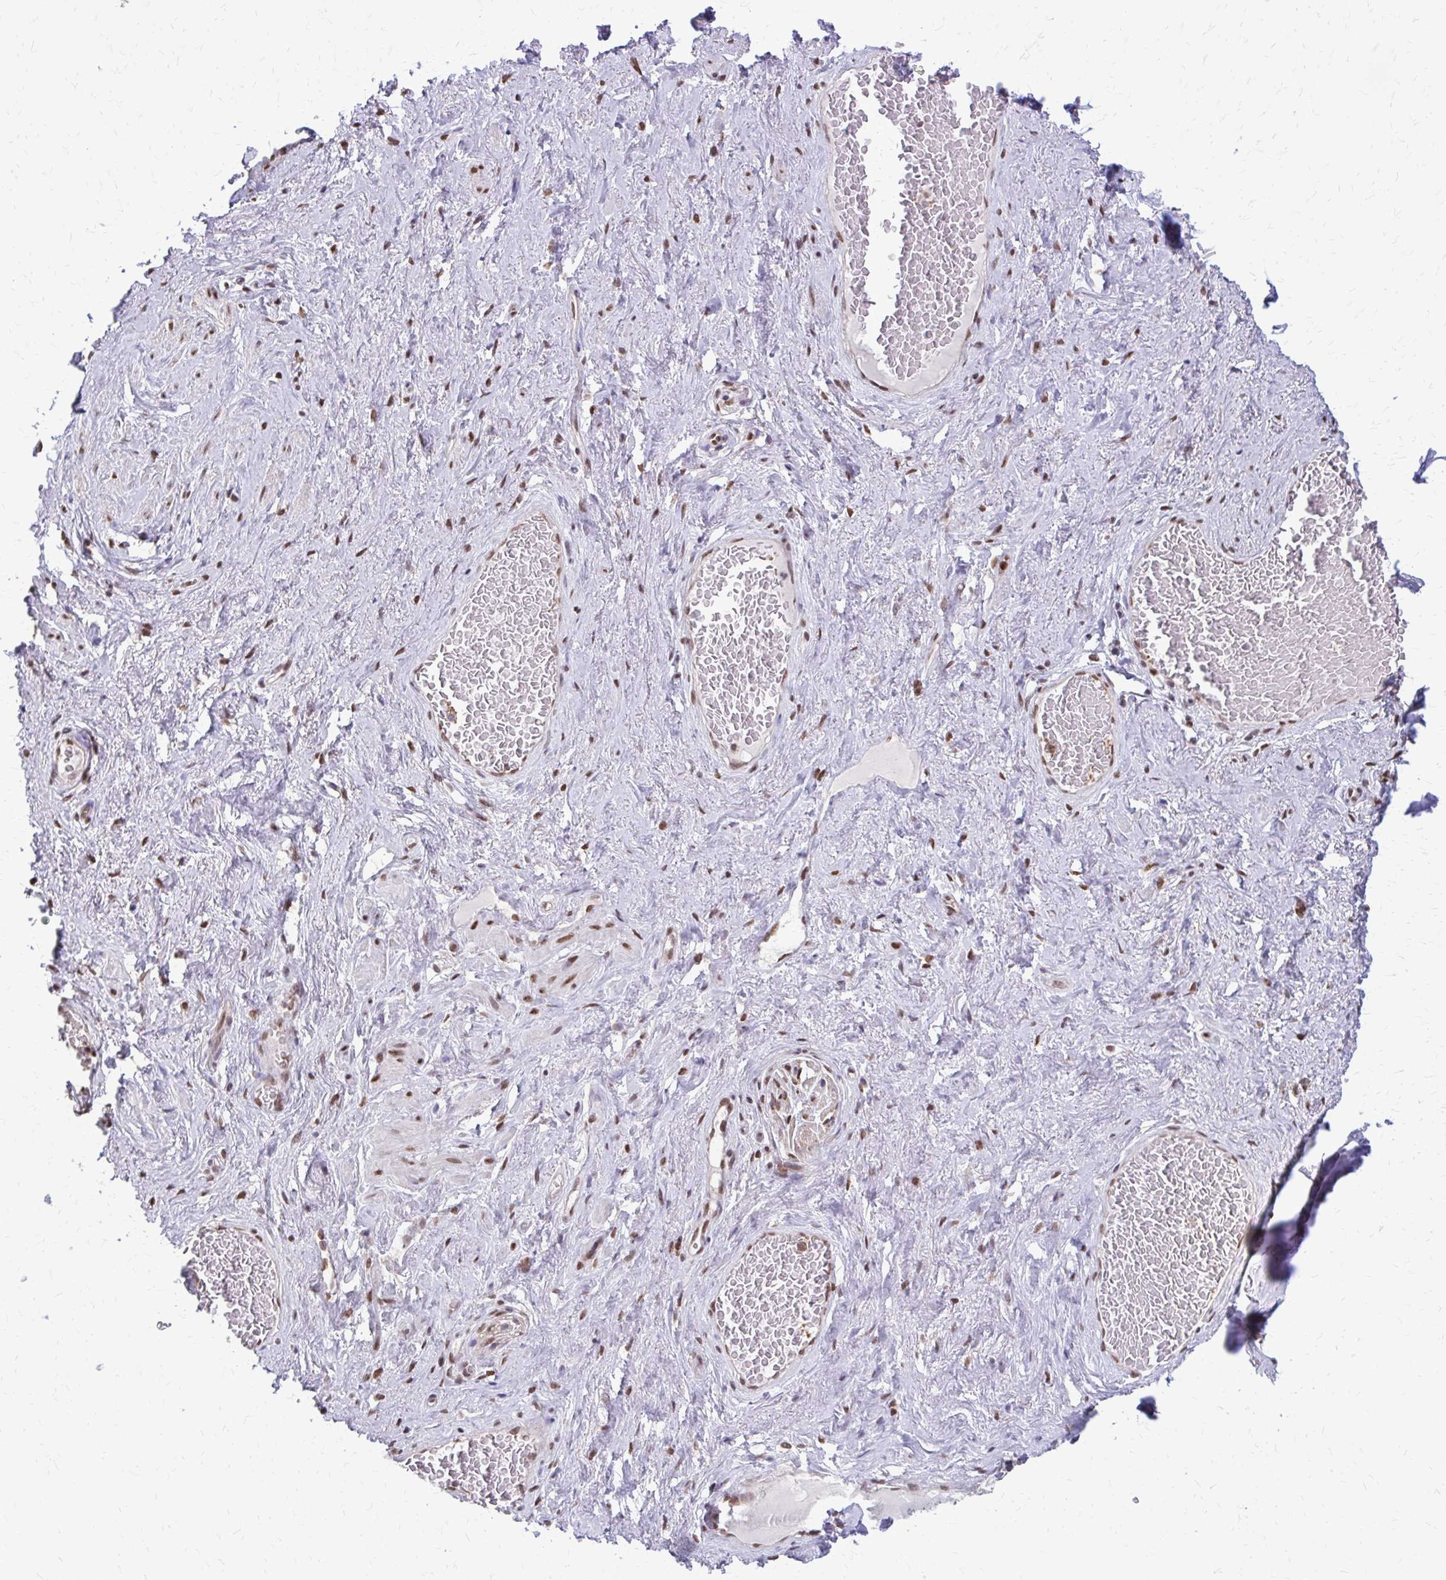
{"staining": {"intensity": "moderate", "quantity": ">75%", "location": "nuclear"}, "tissue": "soft tissue", "cell_type": "Fibroblasts", "image_type": "normal", "snomed": [{"axis": "morphology", "description": "Normal tissue, NOS"}, {"axis": "topography", "description": "Vagina"}, {"axis": "topography", "description": "Peripheral nerve tissue"}], "caption": "This histopathology image displays unremarkable soft tissue stained with IHC to label a protein in brown. The nuclear of fibroblasts show moderate positivity for the protein. Nuclei are counter-stained blue.", "gene": "TTF1", "patient": {"sex": "female", "age": 71}}